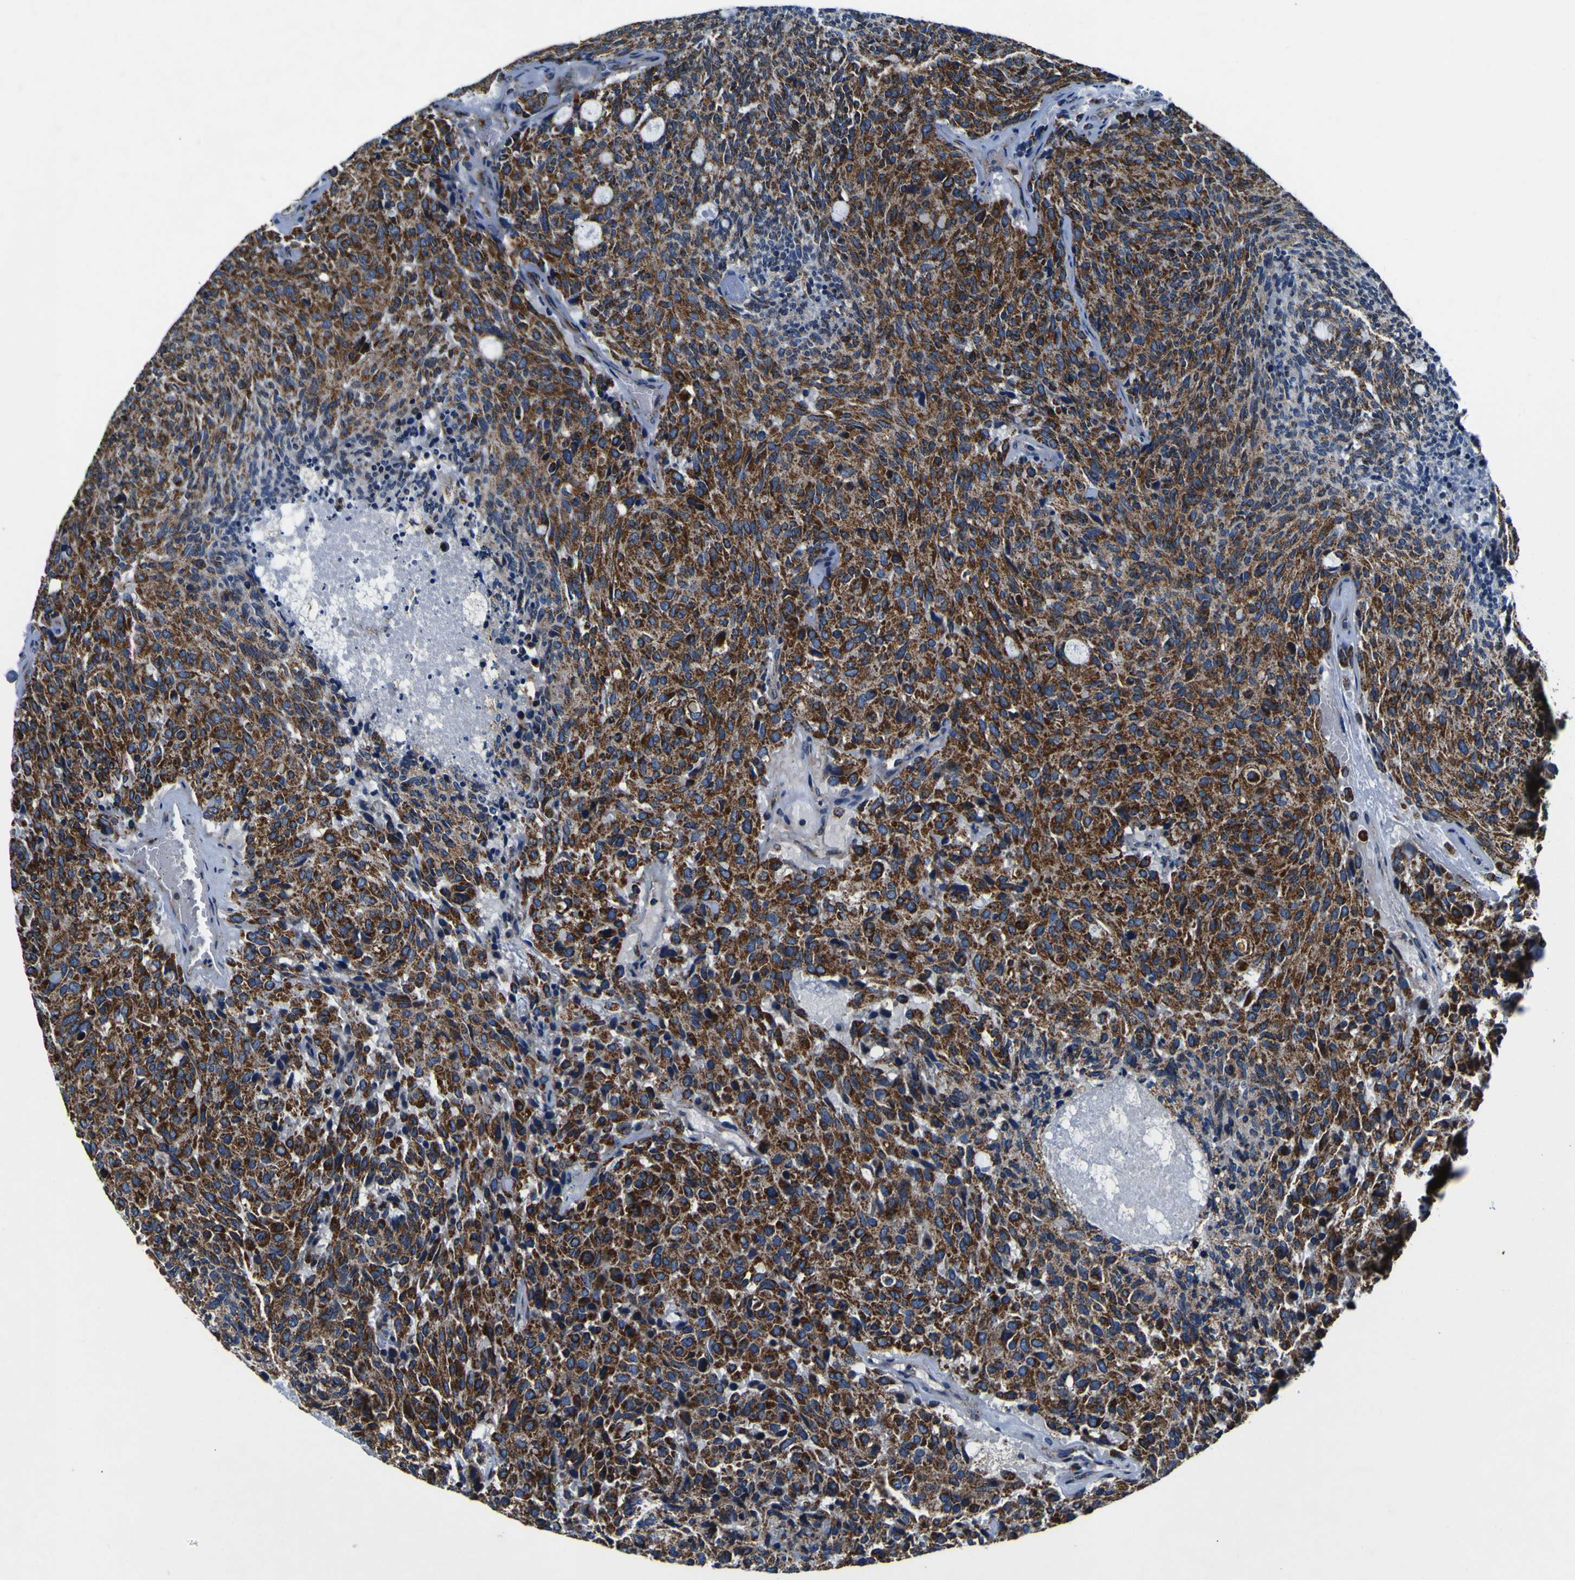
{"staining": {"intensity": "strong", "quantity": ">75%", "location": "cytoplasmic/membranous"}, "tissue": "carcinoid", "cell_type": "Tumor cells", "image_type": "cancer", "snomed": [{"axis": "morphology", "description": "Carcinoid, malignant, NOS"}, {"axis": "topography", "description": "Pancreas"}], "caption": "A high-resolution image shows immunohistochemistry (IHC) staining of carcinoid, which reveals strong cytoplasmic/membranous positivity in approximately >75% of tumor cells.", "gene": "PTRH2", "patient": {"sex": "female", "age": 54}}